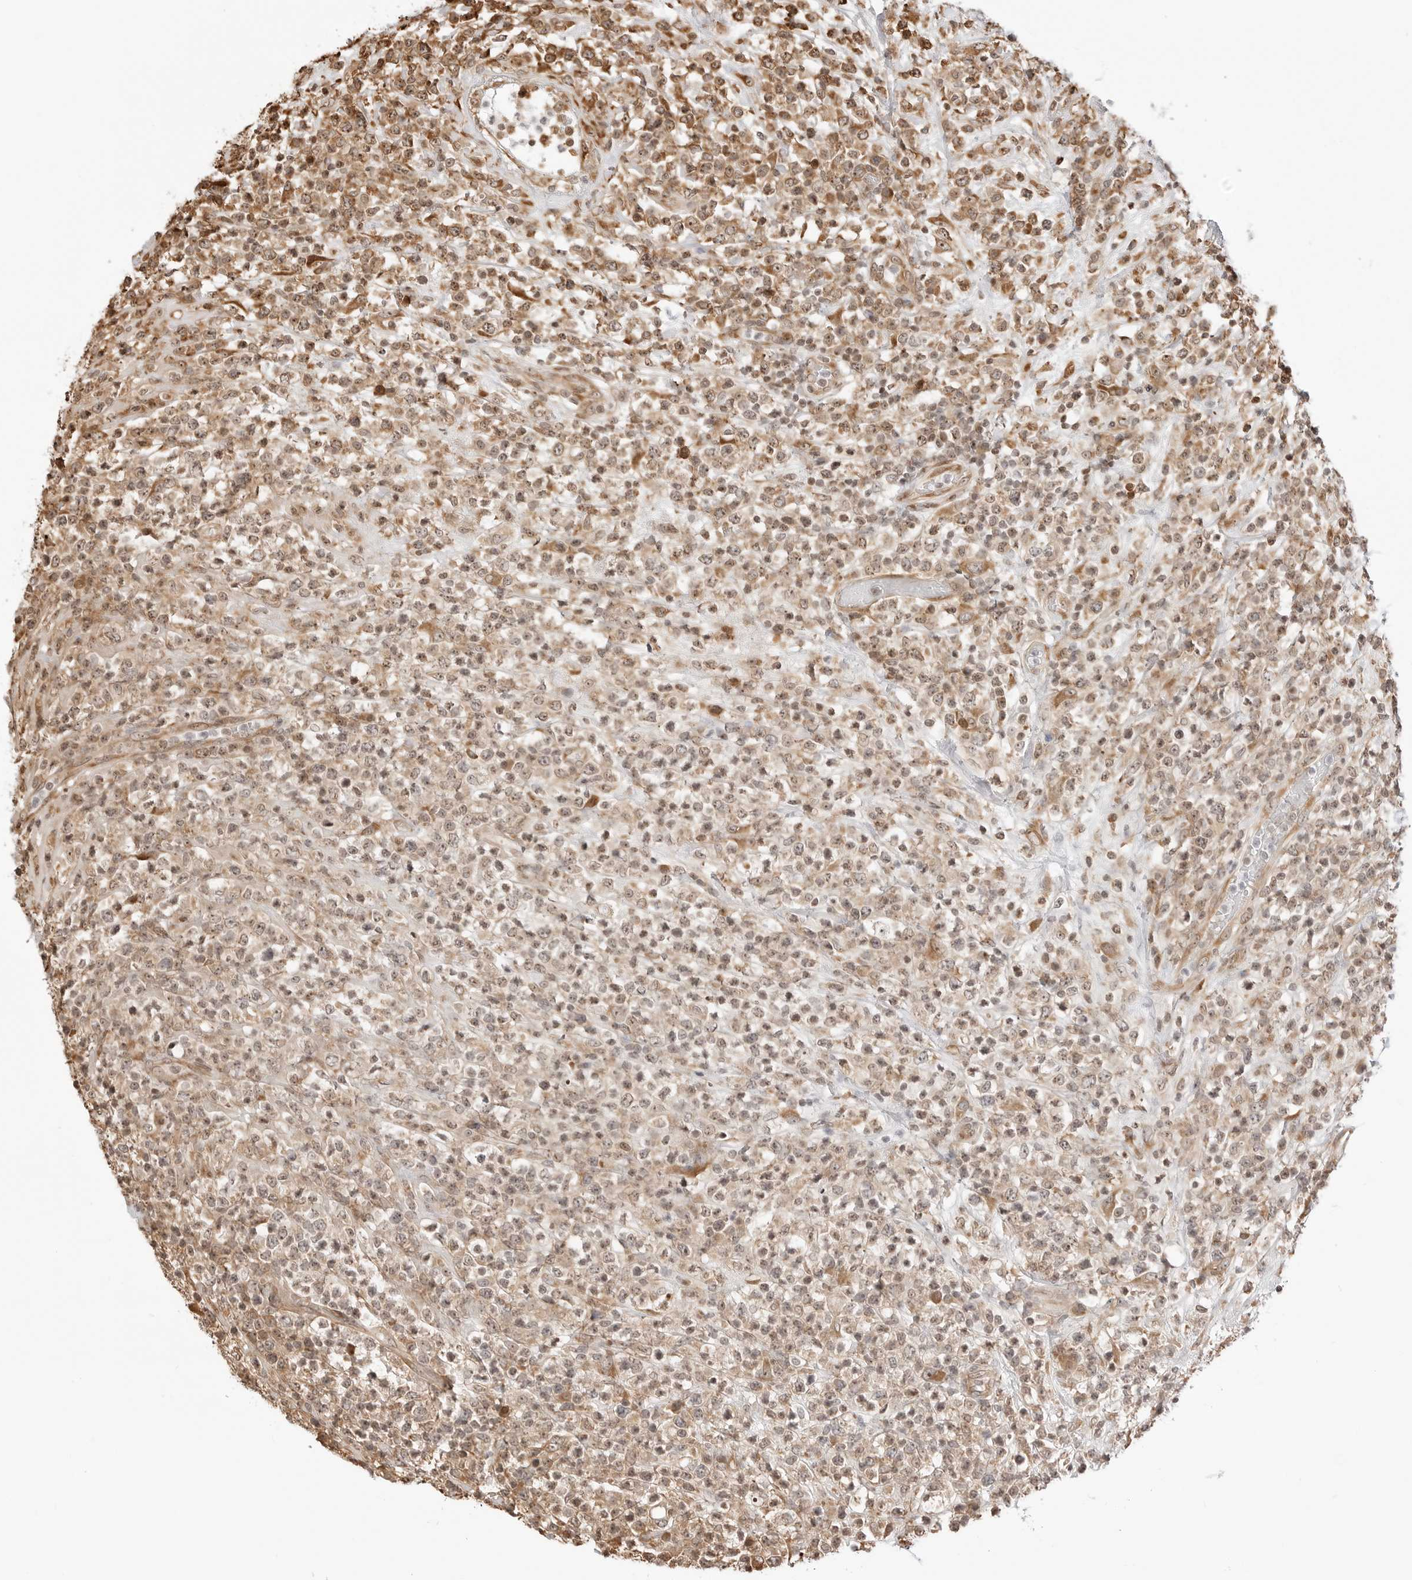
{"staining": {"intensity": "moderate", "quantity": ">75%", "location": "cytoplasmic/membranous,nuclear"}, "tissue": "lymphoma", "cell_type": "Tumor cells", "image_type": "cancer", "snomed": [{"axis": "morphology", "description": "Malignant lymphoma, non-Hodgkin's type, High grade"}, {"axis": "topography", "description": "Colon"}], "caption": "An immunohistochemistry (IHC) photomicrograph of neoplastic tissue is shown. Protein staining in brown highlights moderate cytoplasmic/membranous and nuclear positivity in malignant lymphoma, non-Hodgkin's type (high-grade) within tumor cells.", "gene": "FKBP14", "patient": {"sex": "female", "age": 53}}